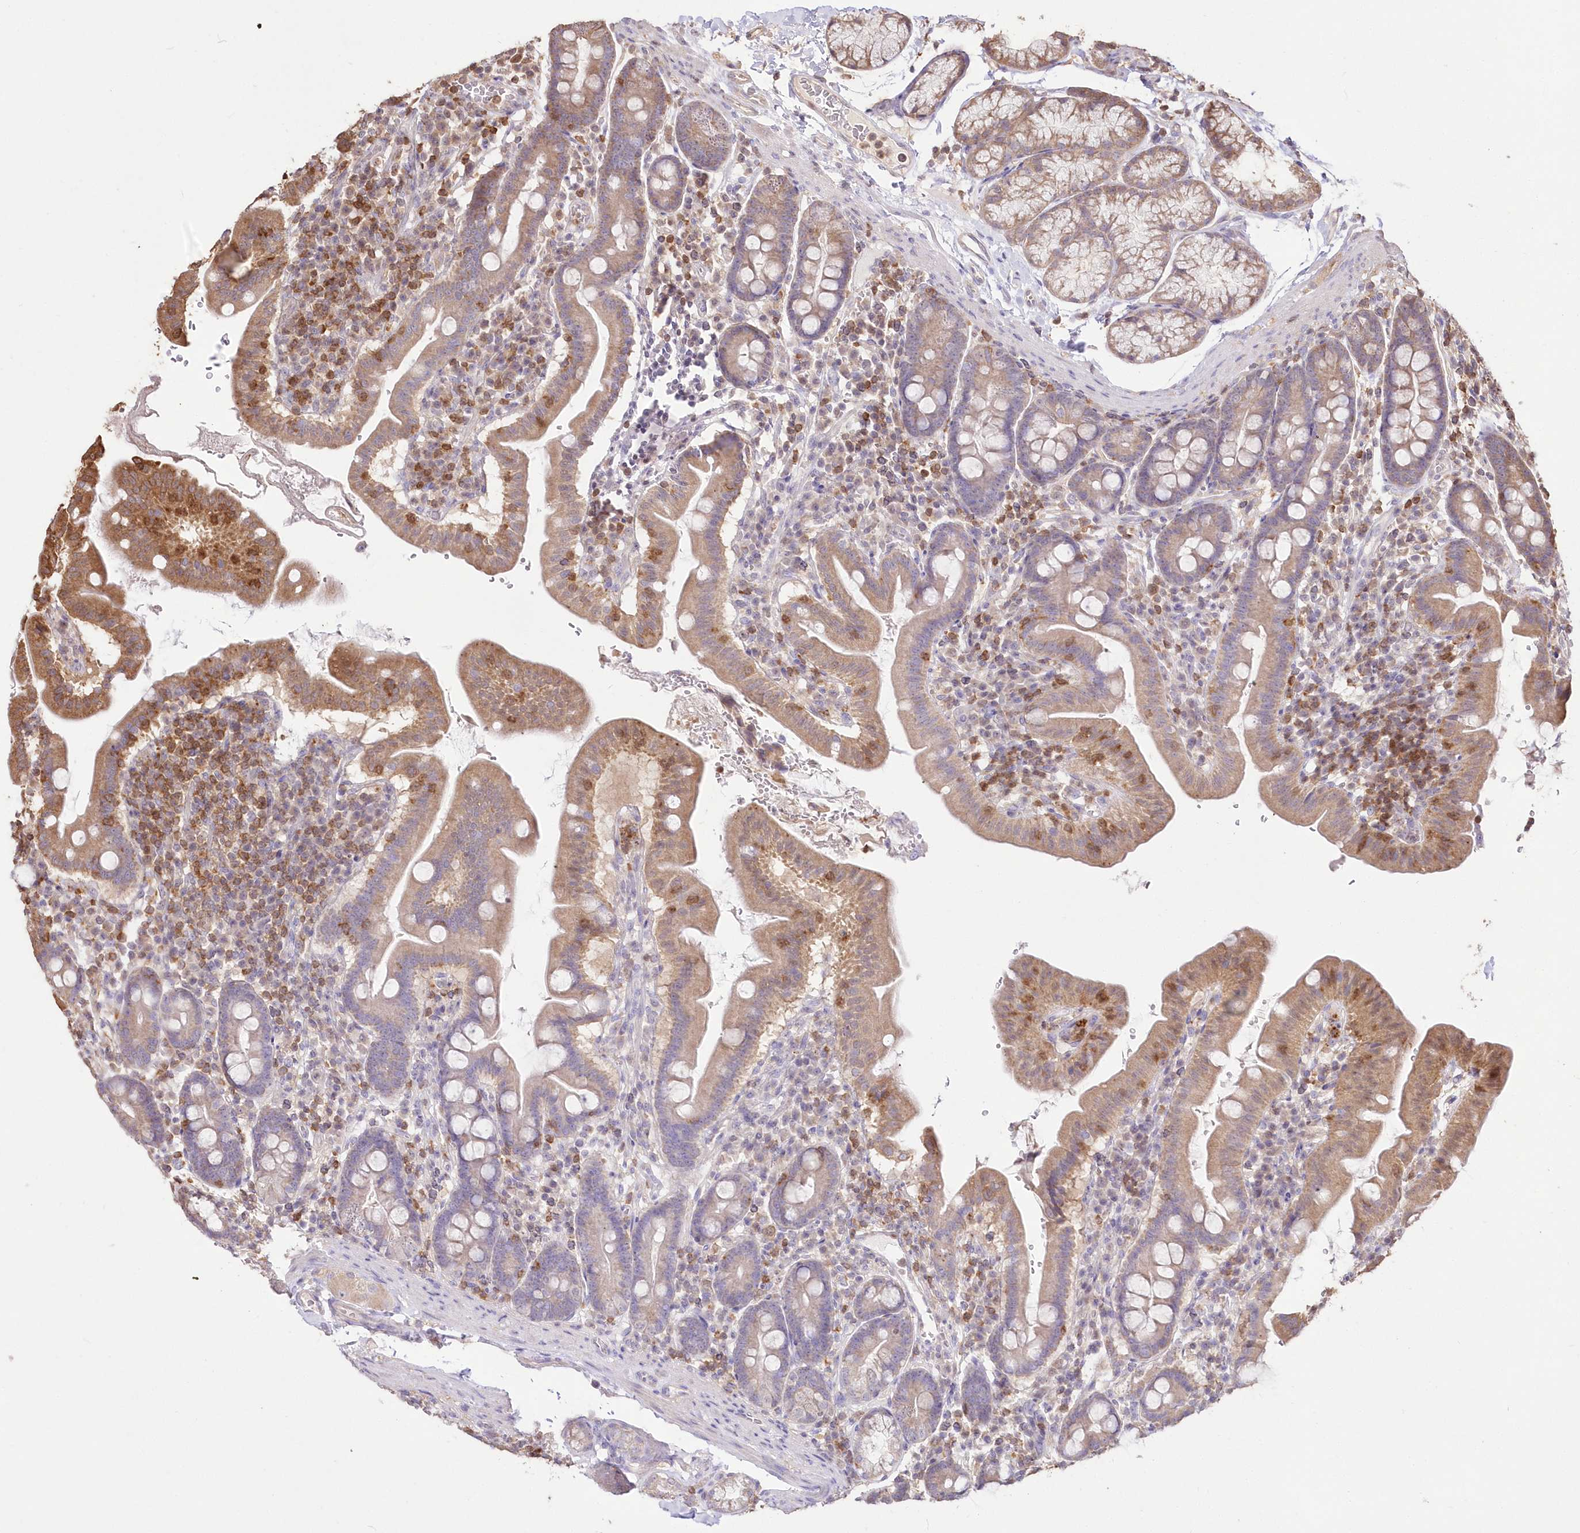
{"staining": {"intensity": "moderate", "quantity": ">75%", "location": "cytoplasmic/membranous"}, "tissue": "duodenum", "cell_type": "Glandular cells", "image_type": "normal", "snomed": [{"axis": "morphology", "description": "Normal tissue, NOS"}, {"axis": "morphology", "description": "Adenocarcinoma, NOS"}, {"axis": "topography", "description": "Pancreas"}, {"axis": "topography", "description": "Duodenum"}], "caption": "A high-resolution histopathology image shows IHC staining of unremarkable duodenum, which demonstrates moderate cytoplasmic/membranous positivity in about >75% of glandular cells. Nuclei are stained in blue.", "gene": "STK17B", "patient": {"sex": "male", "age": 50}}